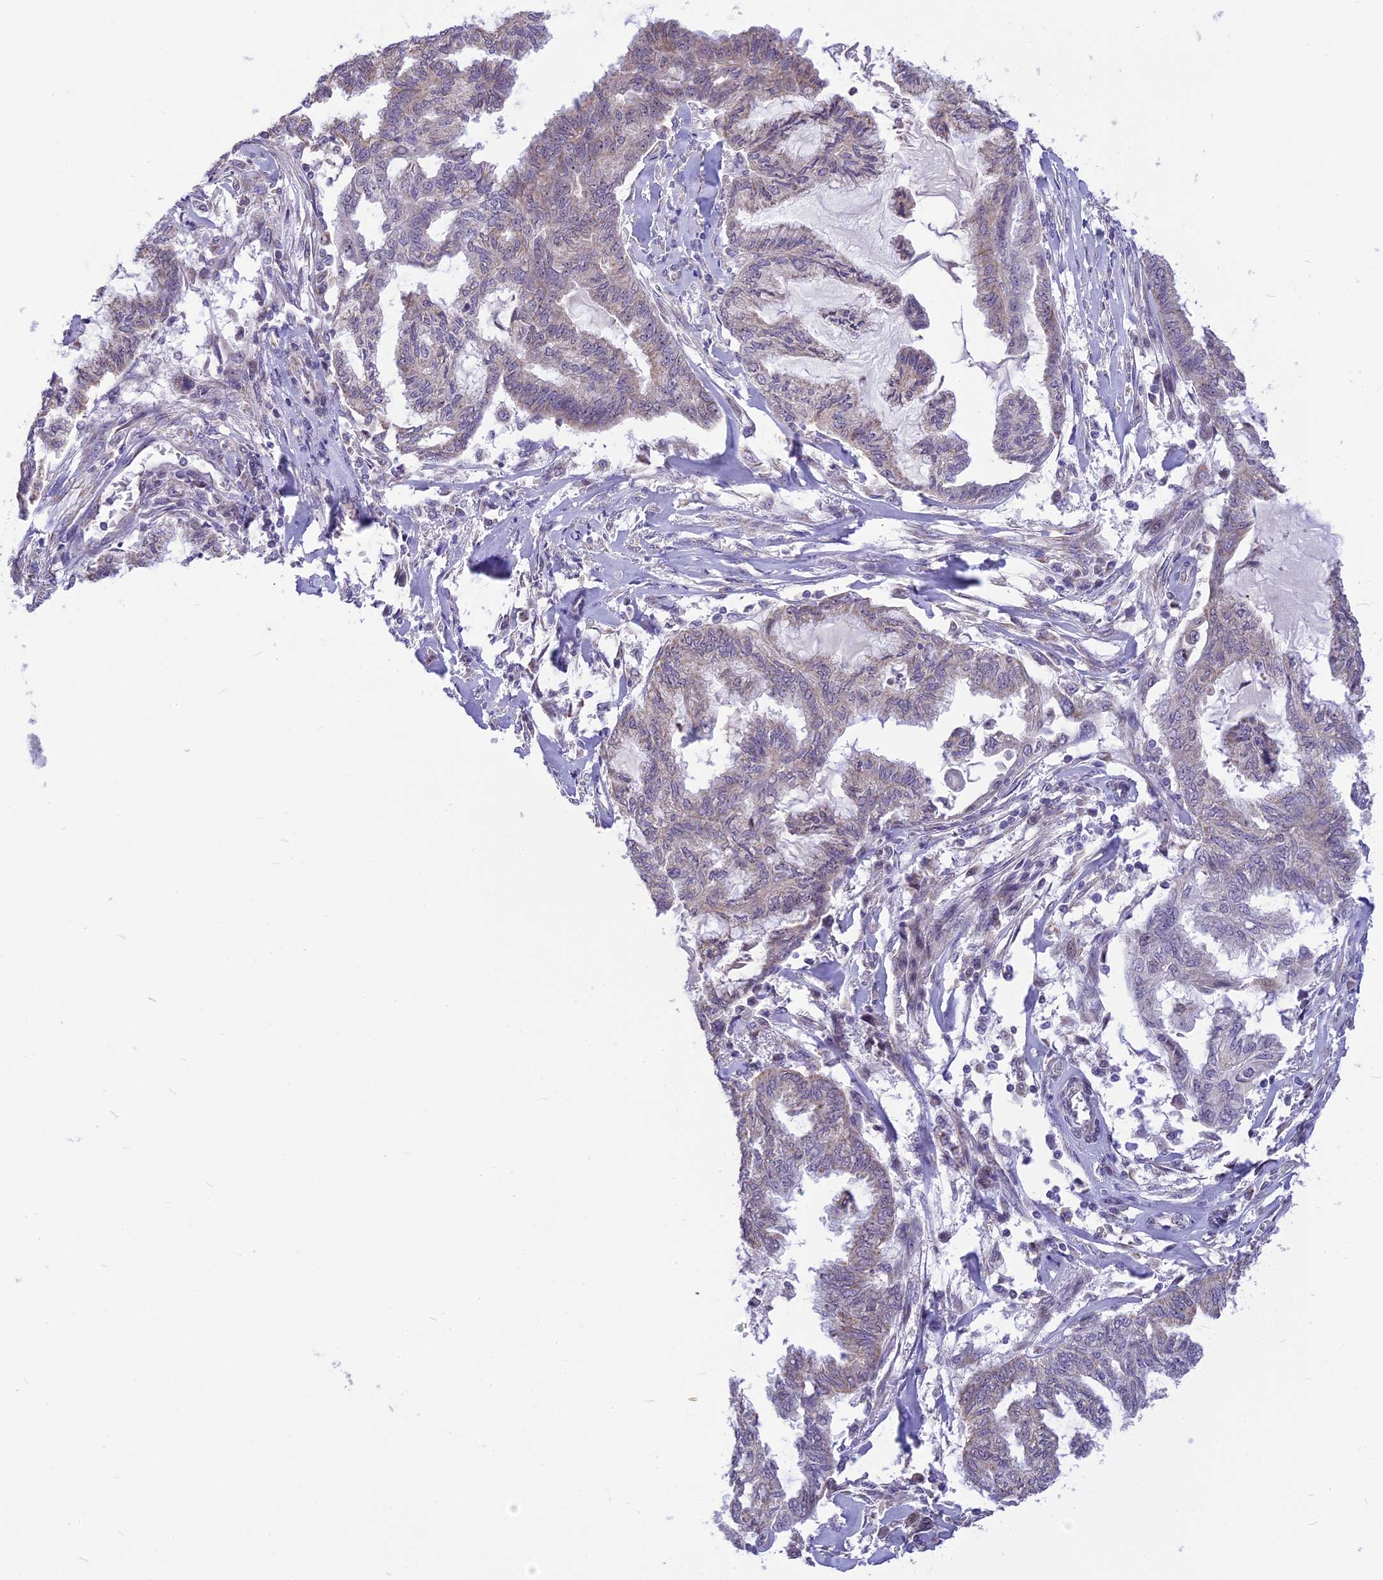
{"staining": {"intensity": "weak", "quantity": "<25%", "location": "cytoplasmic/membranous"}, "tissue": "endometrial cancer", "cell_type": "Tumor cells", "image_type": "cancer", "snomed": [{"axis": "morphology", "description": "Adenocarcinoma, NOS"}, {"axis": "topography", "description": "Endometrium"}], "caption": "Image shows no significant protein expression in tumor cells of endometrial adenocarcinoma. The staining was performed using DAB (3,3'-diaminobenzidine) to visualize the protein expression in brown, while the nuclei were stained in blue with hematoxylin (Magnification: 20x).", "gene": "CMSS1", "patient": {"sex": "female", "age": 86}}